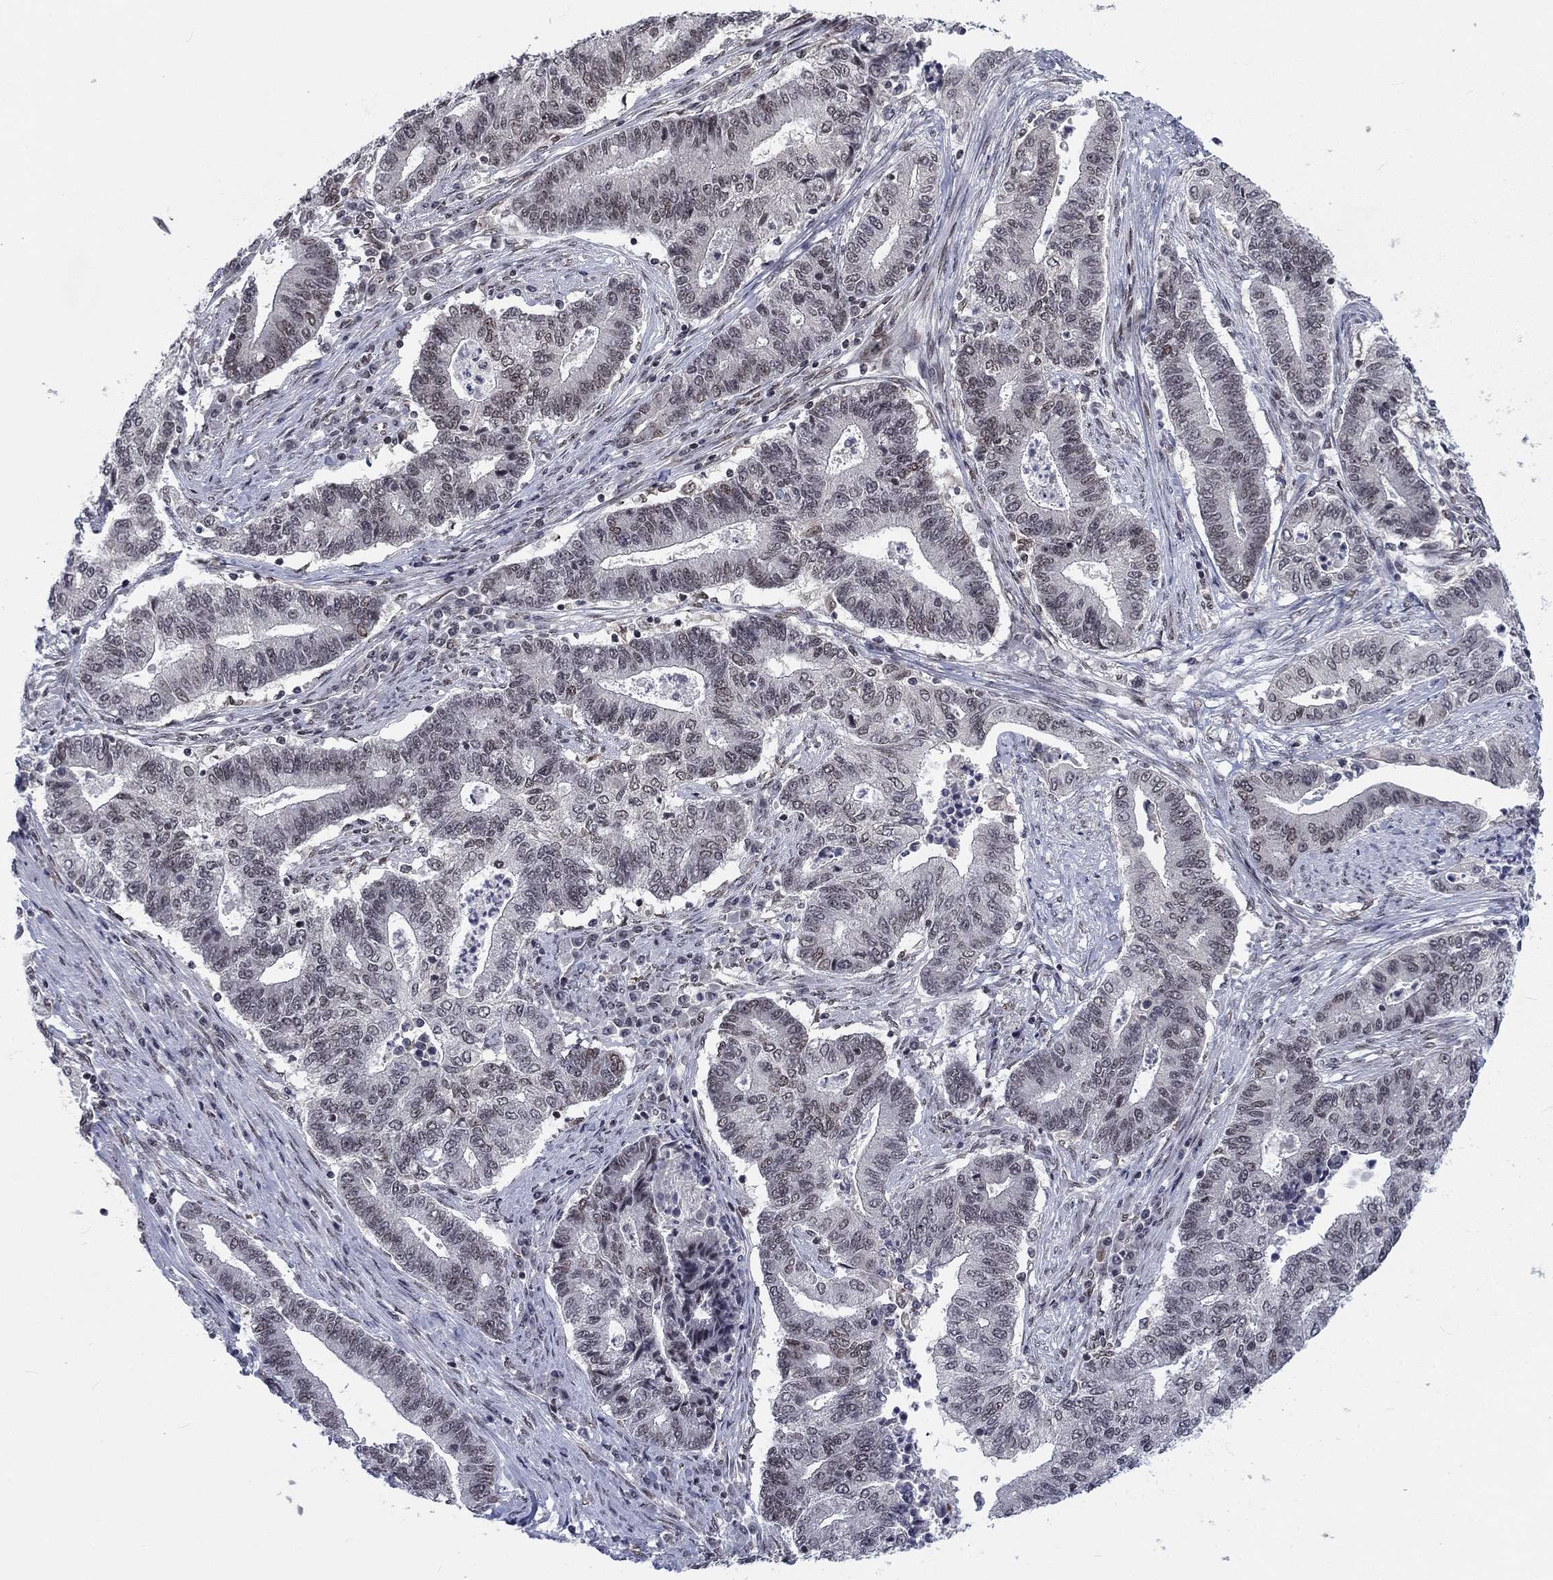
{"staining": {"intensity": "negative", "quantity": "none", "location": "none"}, "tissue": "endometrial cancer", "cell_type": "Tumor cells", "image_type": "cancer", "snomed": [{"axis": "morphology", "description": "Adenocarcinoma, NOS"}, {"axis": "topography", "description": "Uterus"}, {"axis": "topography", "description": "Endometrium"}], "caption": "The micrograph displays no staining of tumor cells in endometrial cancer (adenocarcinoma). Brightfield microscopy of immunohistochemistry stained with DAB (3,3'-diaminobenzidine) (brown) and hematoxylin (blue), captured at high magnification.", "gene": "FYTTD1", "patient": {"sex": "female", "age": 54}}